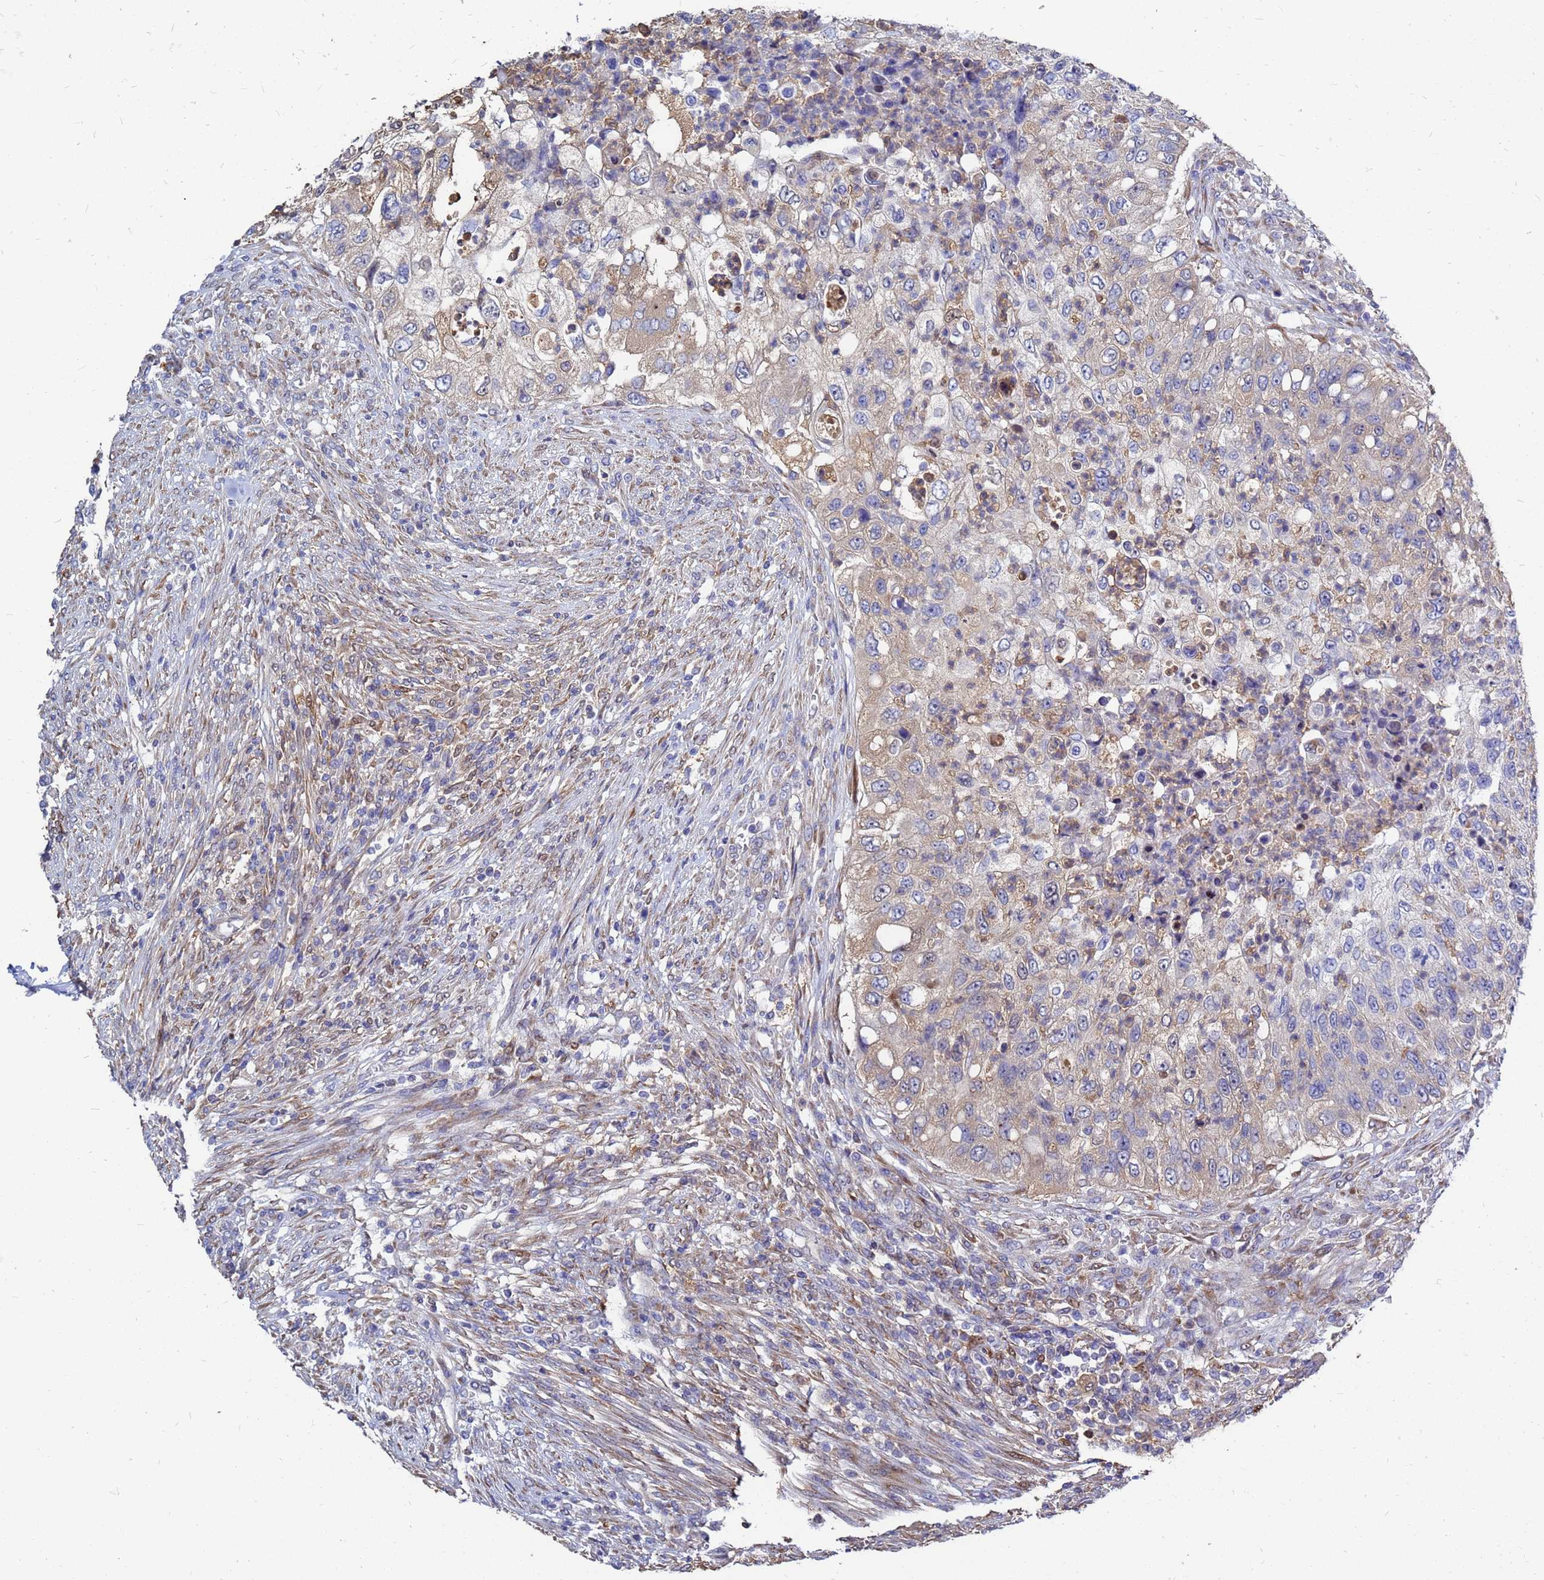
{"staining": {"intensity": "moderate", "quantity": "25%-75%", "location": "cytoplasmic/membranous"}, "tissue": "urothelial cancer", "cell_type": "Tumor cells", "image_type": "cancer", "snomed": [{"axis": "morphology", "description": "Urothelial carcinoma, High grade"}, {"axis": "topography", "description": "Urinary bladder"}], "caption": "Protein analysis of urothelial cancer tissue shows moderate cytoplasmic/membranous staining in approximately 25%-75% of tumor cells.", "gene": "MOB2", "patient": {"sex": "female", "age": 60}}